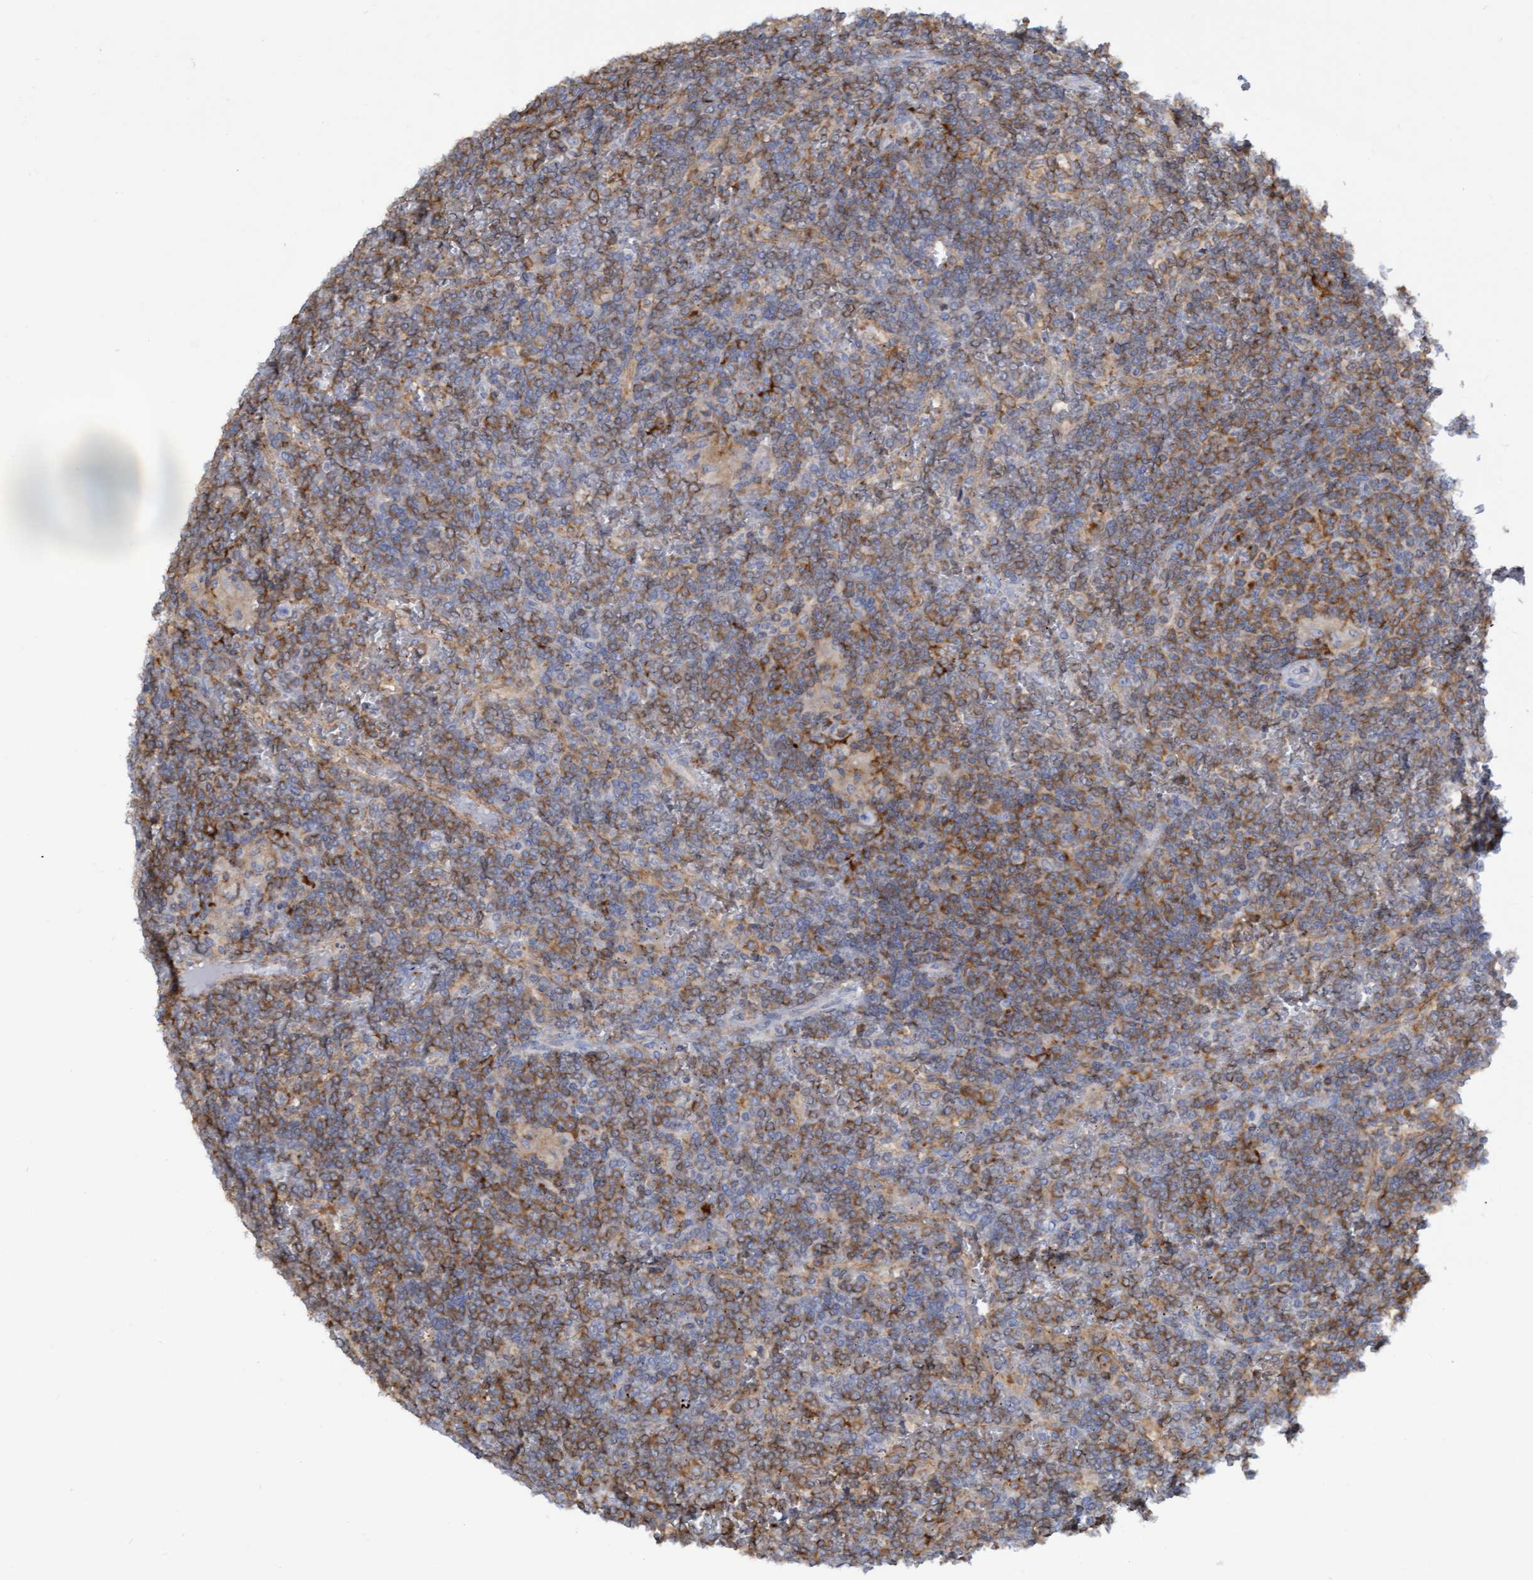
{"staining": {"intensity": "weak", "quantity": "25%-75%", "location": "cytoplasmic/membranous"}, "tissue": "lymphoma", "cell_type": "Tumor cells", "image_type": "cancer", "snomed": [{"axis": "morphology", "description": "Malignant lymphoma, non-Hodgkin's type, Low grade"}, {"axis": "topography", "description": "Spleen"}], "caption": "Lymphoma tissue exhibits weak cytoplasmic/membranous positivity in approximately 25%-75% of tumor cells", "gene": "FNBP1", "patient": {"sex": "female", "age": 19}}